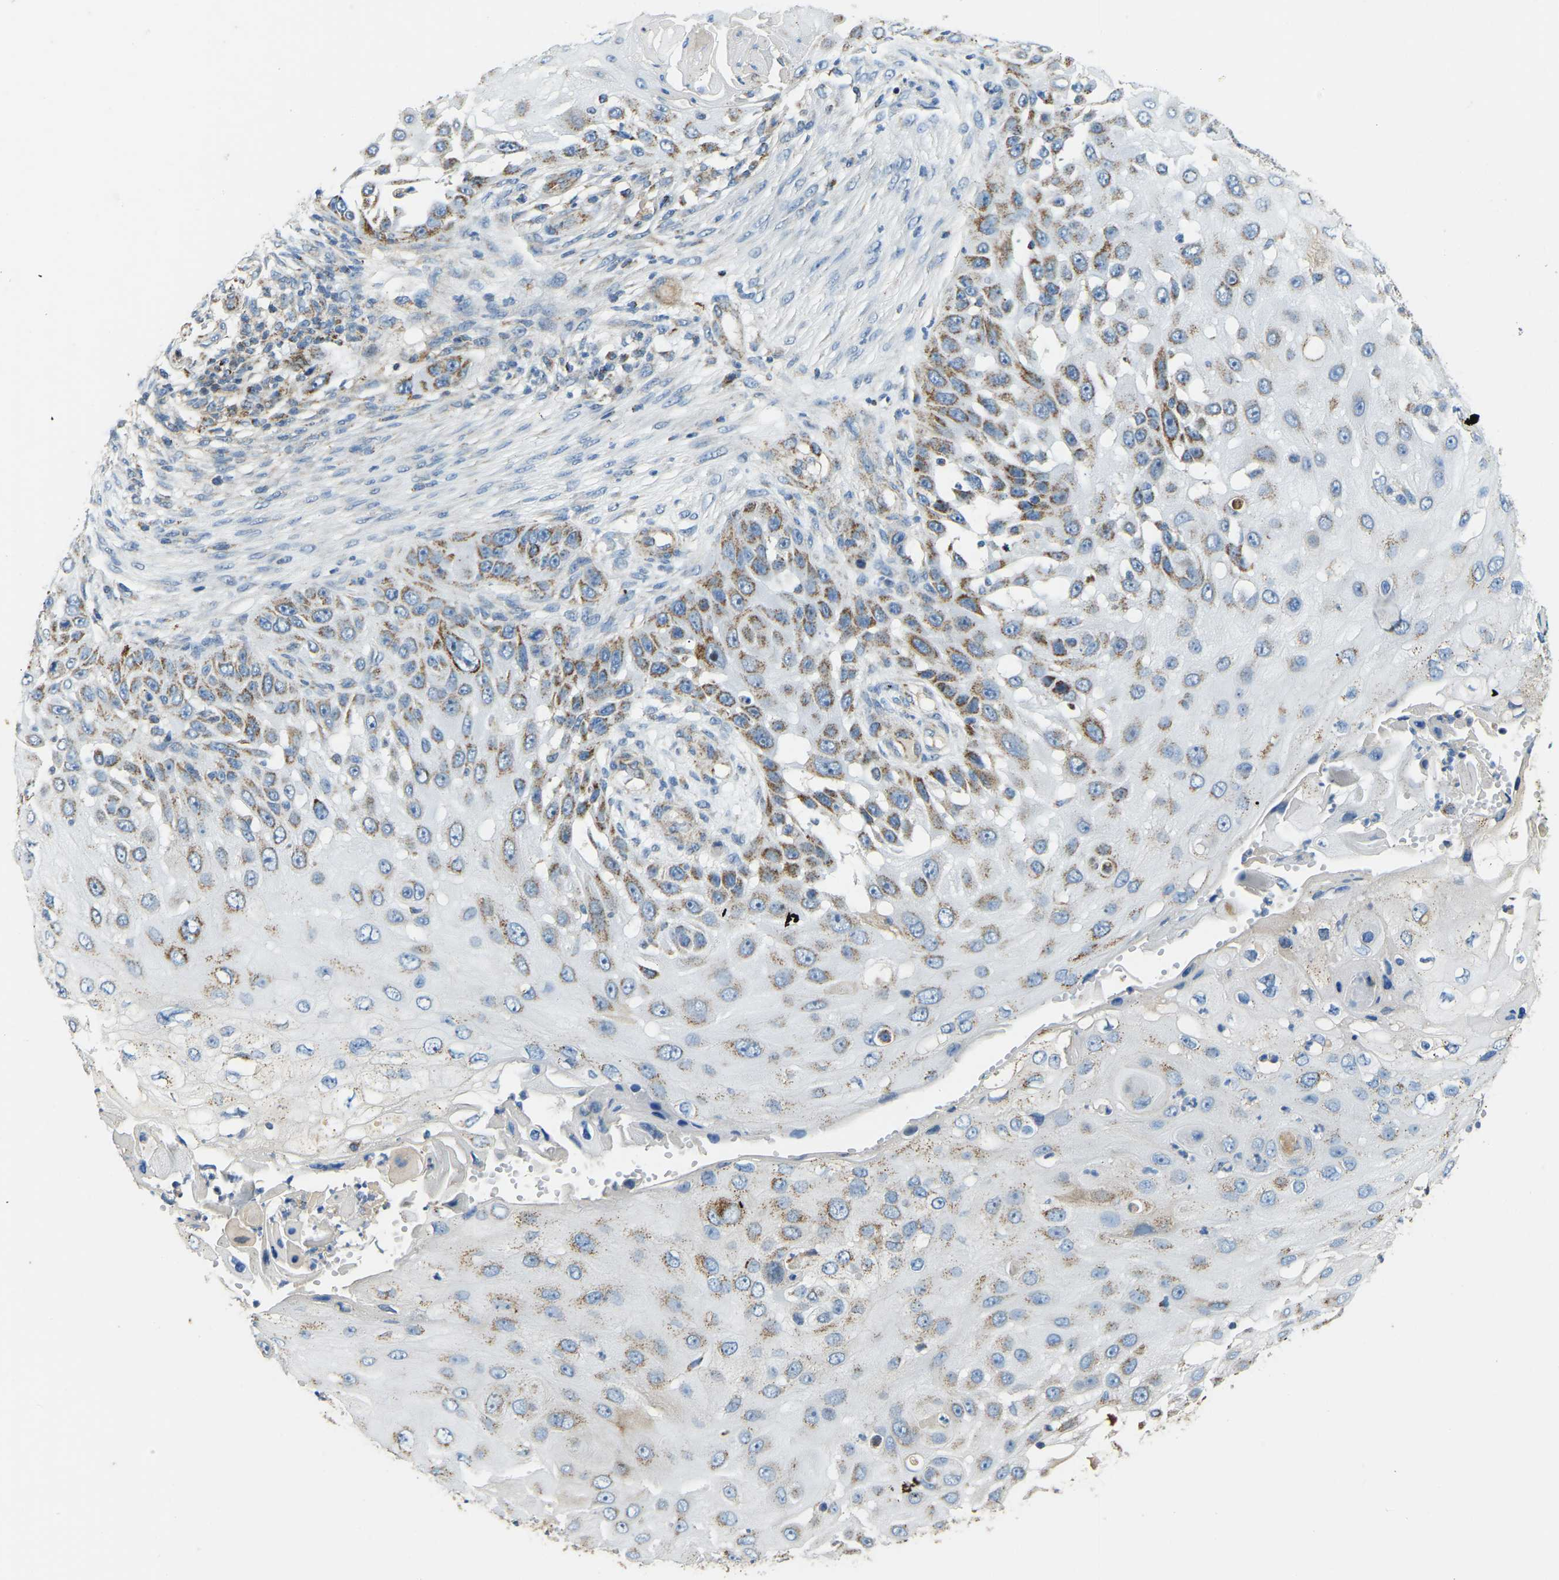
{"staining": {"intensity": "moderate", "quantity": "25%-75%", "location": "cytoplasmic/membranous"}, "tissue": "skin cancer", "cell_type": "Tumor cells", "image_type": "cancer", "snomed": [{"axis": "morphology", "description": "Squamous cell carcinoma, NOS"}, {"axis": "topography", "description": "Skin"}], "caption": "An immunohistochemistry histopathology image of tumor tissue is shown. Protein staining in brown highlights moderate cytoplasmic/membranous positivity in skin cancer within tumor cells. Using DAB (3,3'-diaminobenzidine) (brown) and hematoxylin (blue) stains, captured at high magnification using brightfield microscopy.", "gene": "ZNF200", "patient": {"sex": "female", "age": 44}}